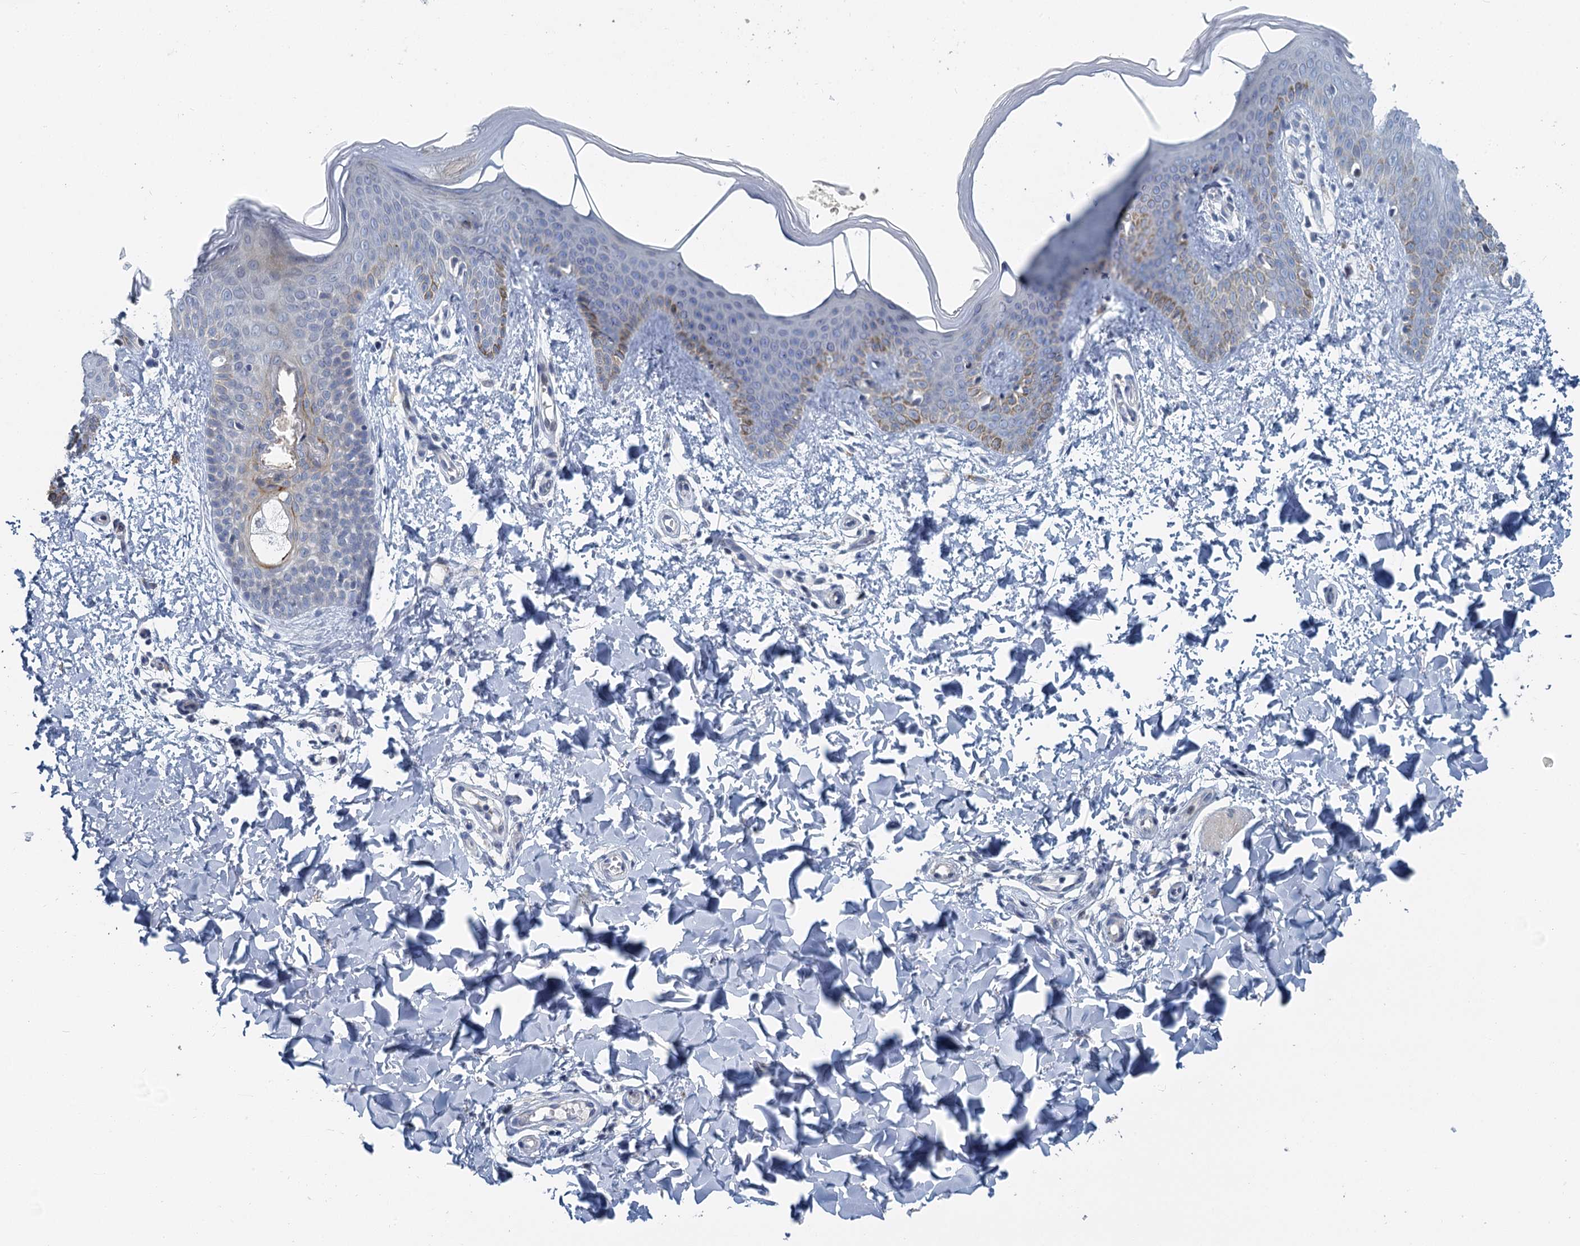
{"staining": {"intensity": "negative", "quantity": "none", "location": "none"}, "tissue": "skin", "cell_type": "Fibroblasts", "image_type": "normal", "snomed": [{"axis": "morphology", "description": "Normal tissue, NOS"}, {"axis": "topography", "description": "Skin"}], "caption": "Immunohistochemistry micrograph of unremarkable human skin stained for a protein (brown), which demonstrates no expression in fibroblasts.", "gene": "ACRBP", "patient": {"sex": "male", "age": 36}}